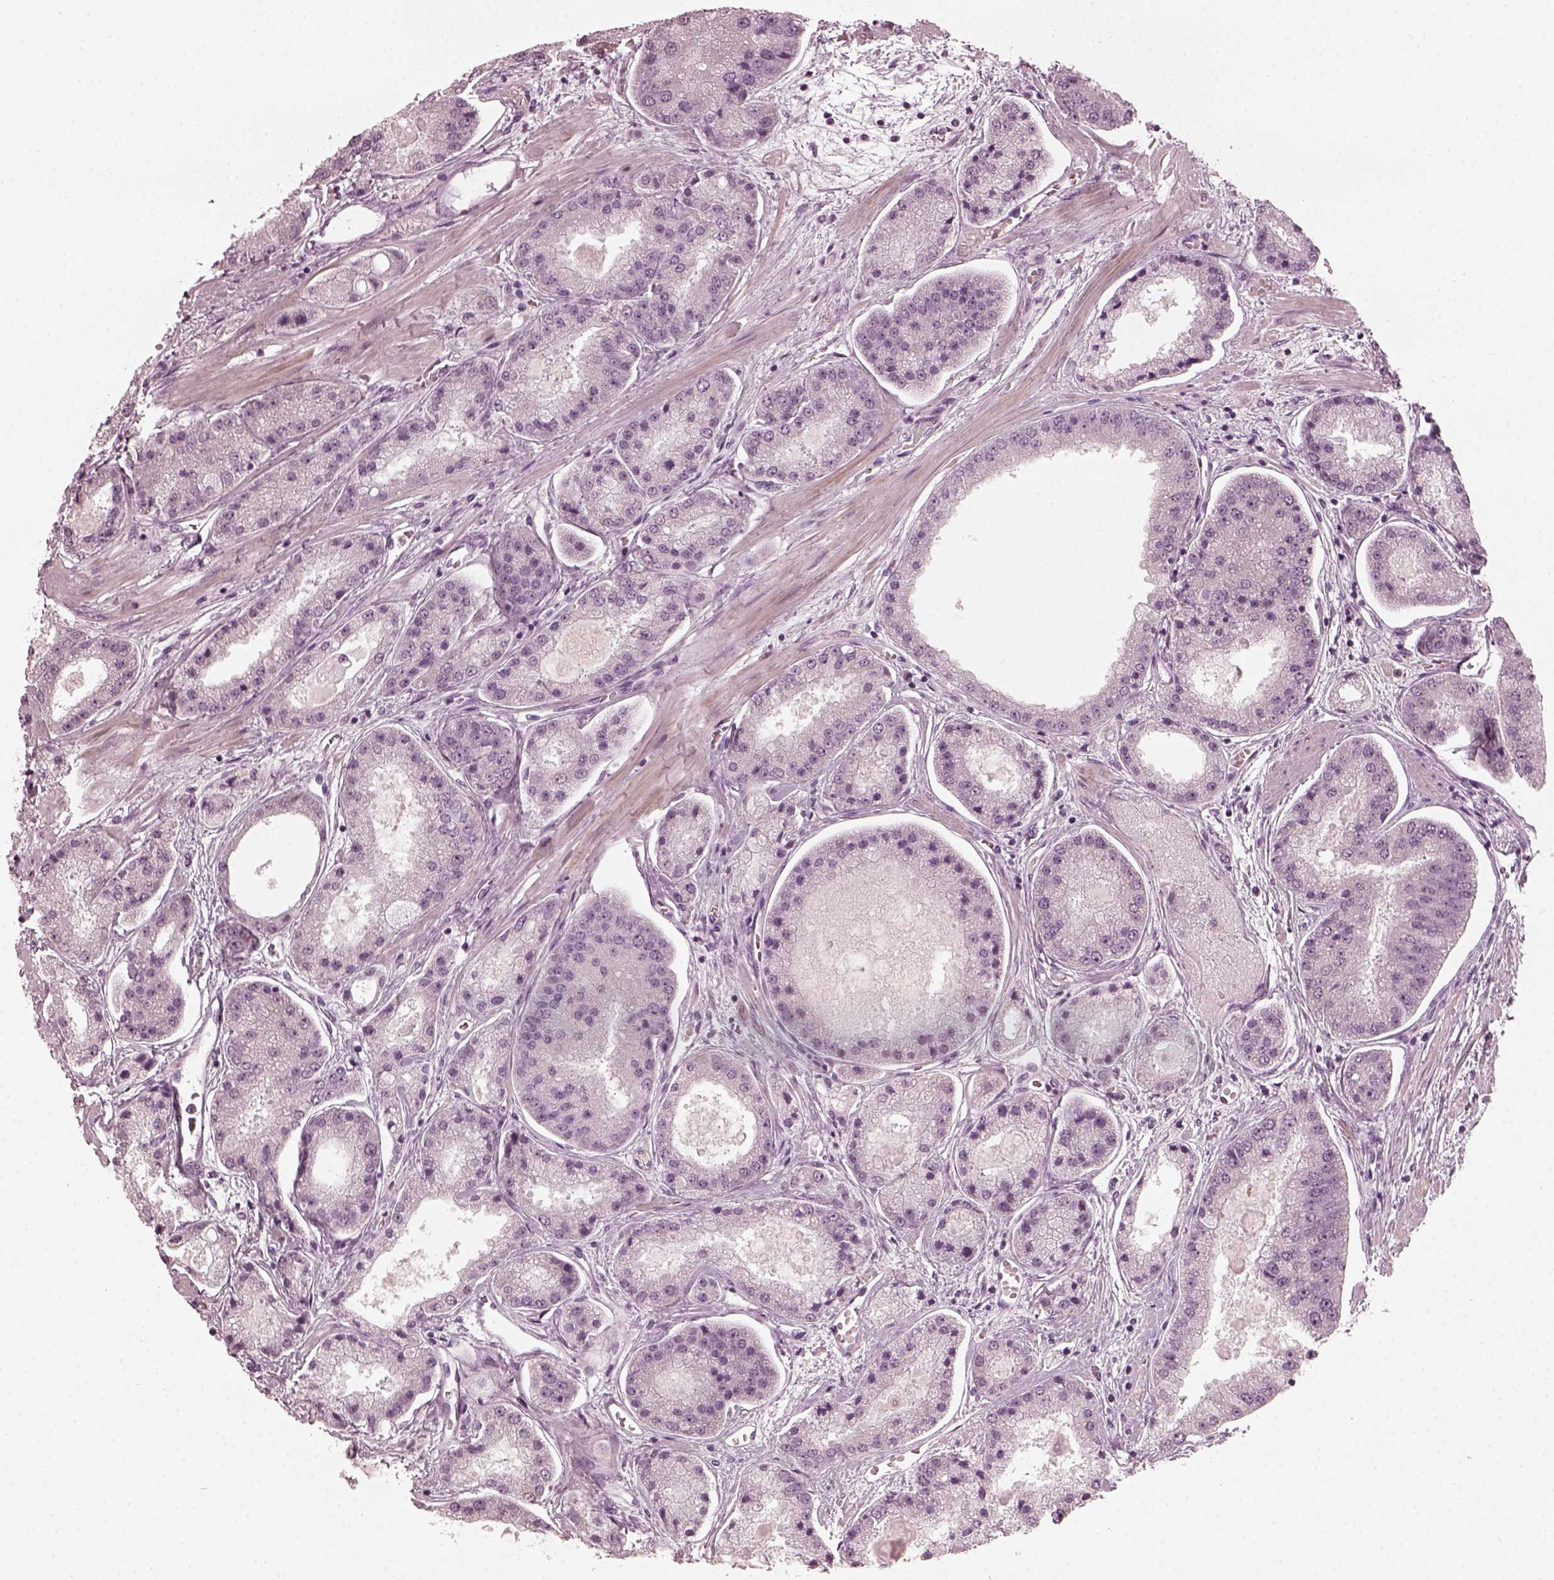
{"staining": {"intensity": "negative", "quantity": "none", "location": "none"}, "tissue": "prostate cancer", "cell_type": "Tumor cells", "image_type": "cancer", "snomed": [{"axis": "morphology", "description": "Adenocarcinoma, High grade"}, {"axis": "topography", "description": "Prostate"}], "caption": "Tumor cells are negative for protein expression in human prostate cancer.", "gene": "CCDC170", "patient": {"sex": "male", "age": 67}}